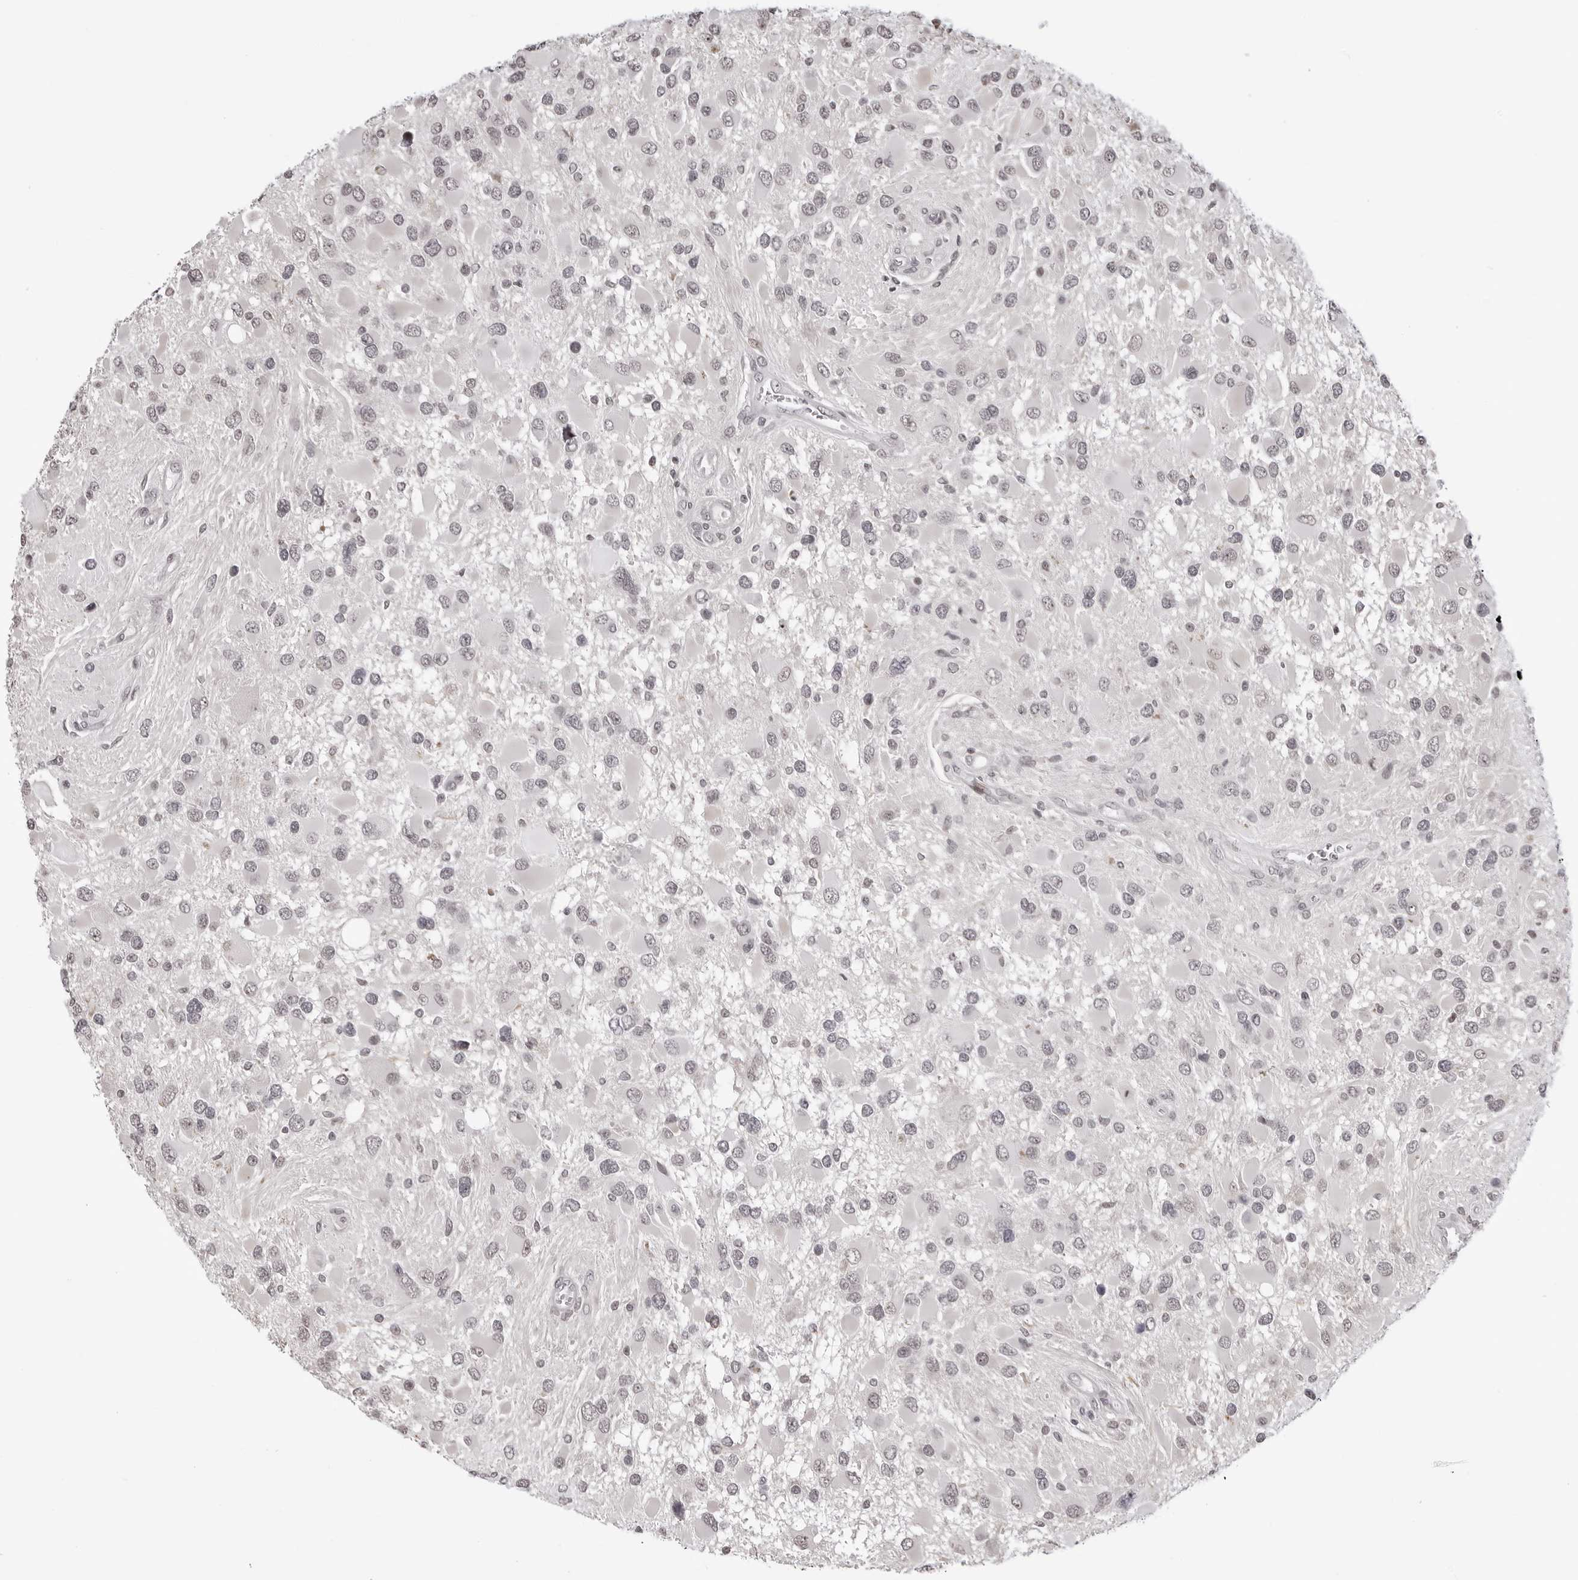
{"staining": {"intensity": "negative", "quantity": "none", "location": "none"}, "tissue": "glioma", "cell_type": "Tumor cells", "image_type": "cancer", "snomed": [{"axis": "morphology", "description": "Glioma, malignant, High grade"}, {"axis": "topography", "description": "Brain"}], "caption": "A photomicrograph of glioma stained for a protein shows no brown staining in tumor cells.", "gene": "PHF3", "patient": {"sex": "male", "age": 53}}